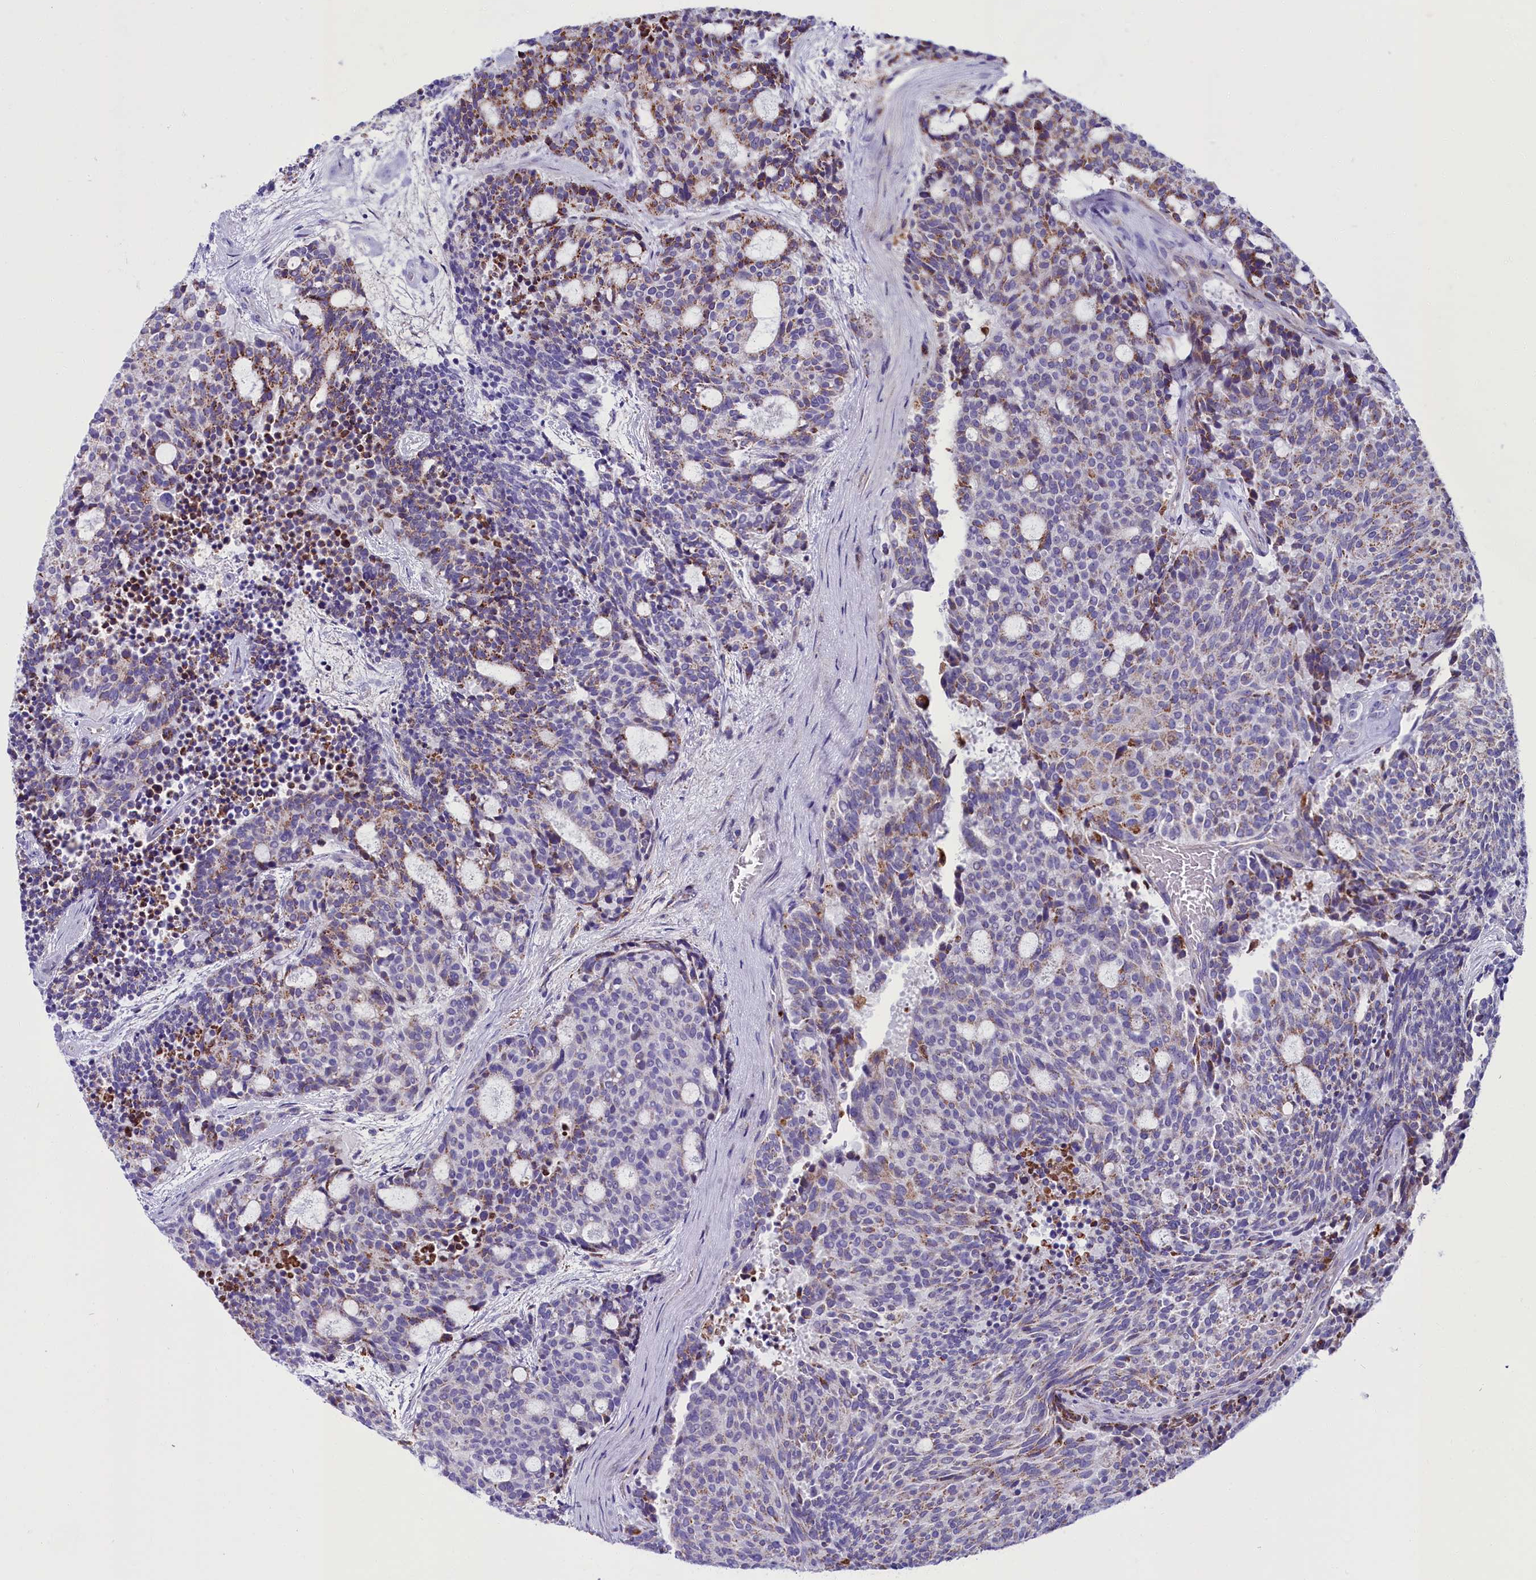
{"staining": {"intensity": "moderate", "quantity": "<25%", "location": "cytoplasmic/membranous"}, "tissue": "carcinoid", "cell_type": "Tumor cells", "image_type": "cancer", "snomed": [{"axis": "morphology", "description": "Carcinoid, malignant, NOS"}, {"axis": "topography", "description": "Pancreas"}], "caption": "Human malignant carcinoid stained for a protein (brown) demonstrates moderate cytoplasmic/membranous positive positivity in about <25% of tumor cells.", "gene": "IL20RA", "patient": {"sex": "female", "age": 54}}